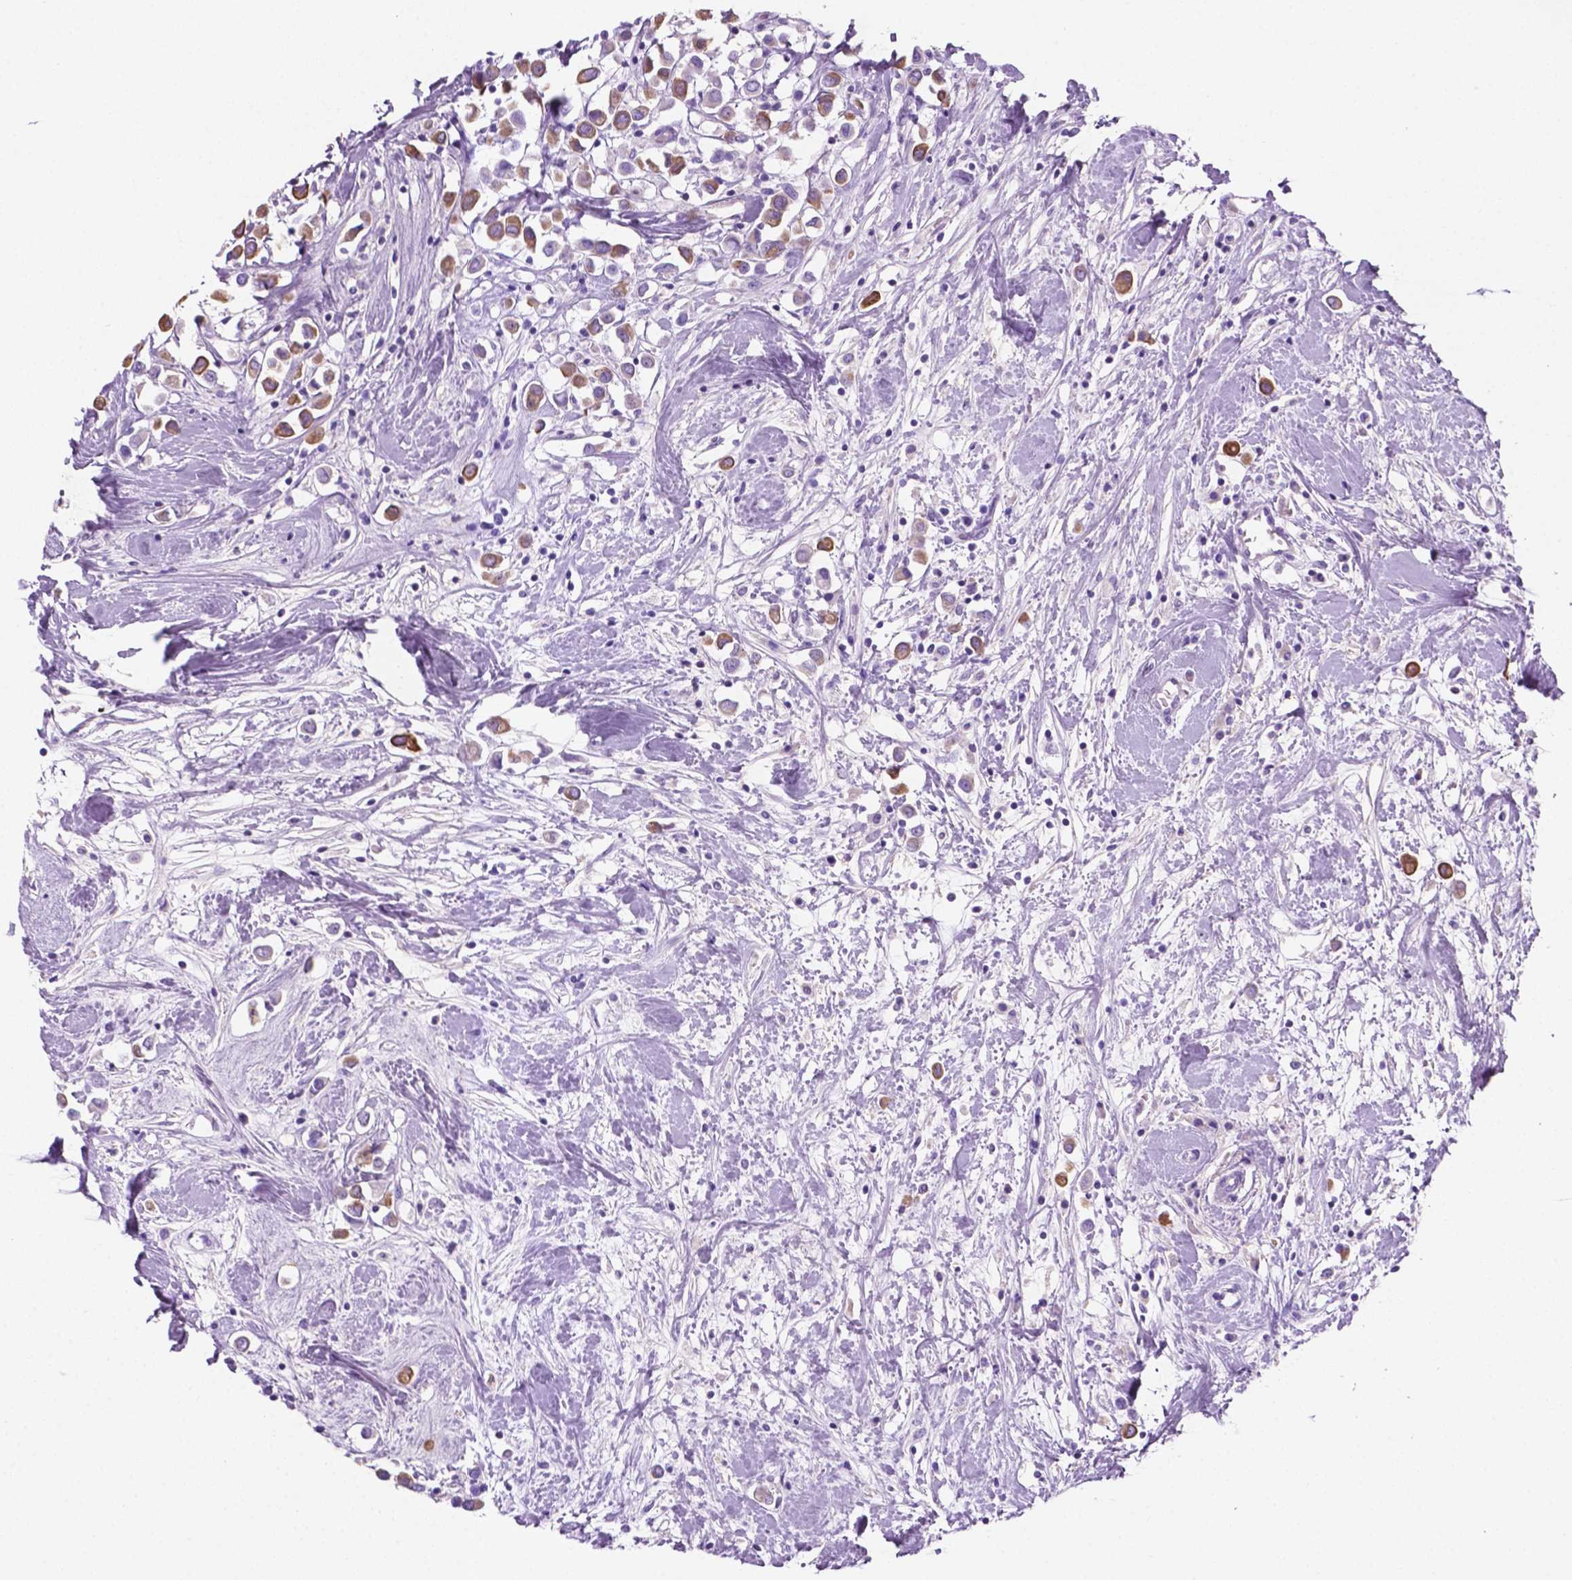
{"staining": {"intensity": "weak", "quantity": "25%-75%", "location": "cytoplasmic/membranous"}, "tissue": "breast cancer", "cell_type": "Tumor cells", "image_type": "cancer", "snomed": [{"axis": "morphology", "description": "Duct carcinoma"}, {"axis": "topography", "description": "Breast"}], "caption": "Intraductal carcinoma (breast) stained with immunohistochemistry (IHC) shows weak cytoplasmic/membranous staining in approximately 25%-75% of tumor cells. The staining was performed using DAB to visualize the protein expression in brown, while the nuclei were stained in blue with hematoxylin (Magnification: 20x).", "gene": "POU4F1", "patient": {"sex": "female", "age": 61}}